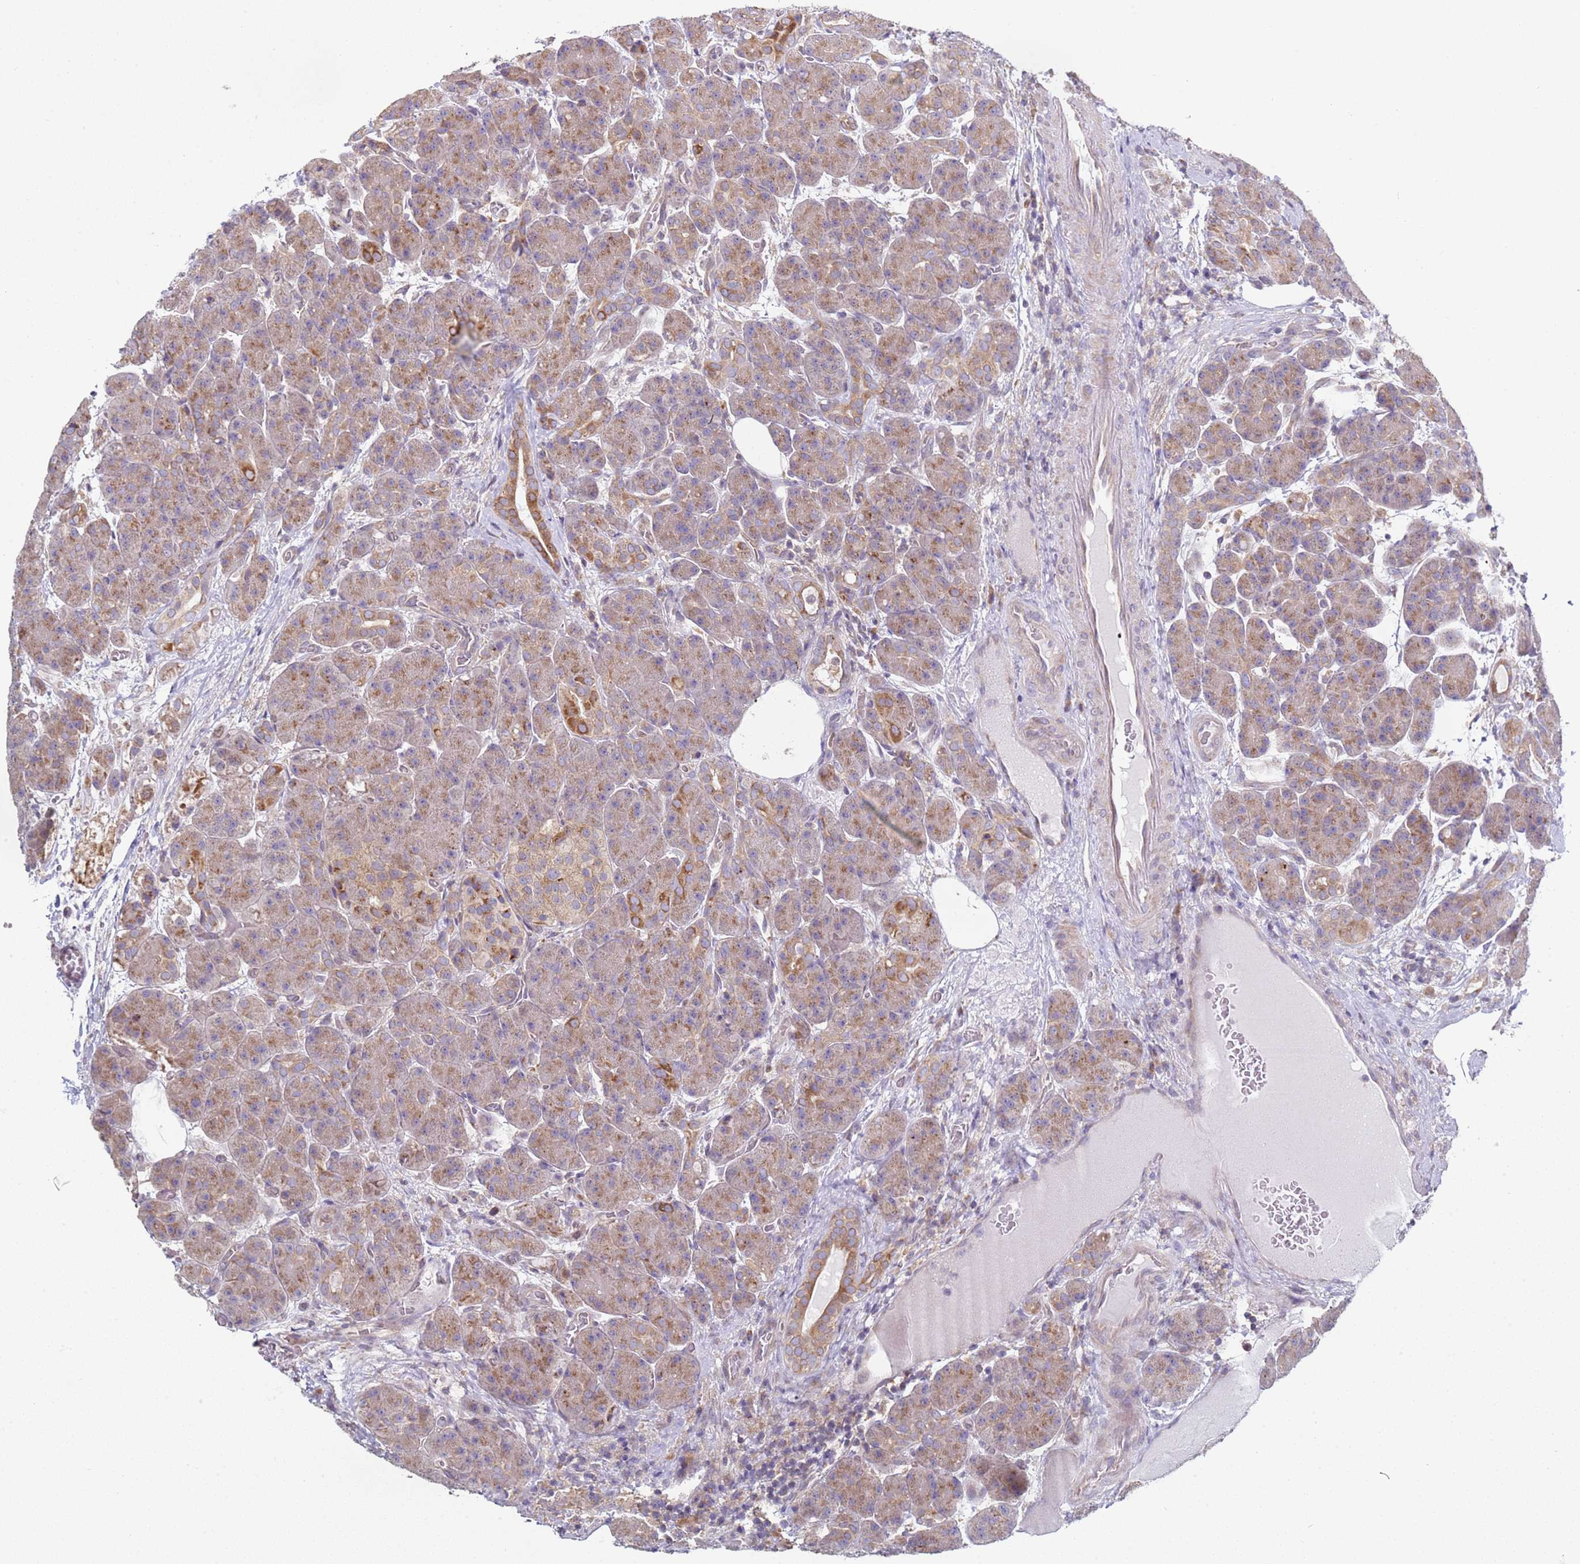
{"staining": {"intensity": "moderate", "quantity": "25%-75%", "location": "cytoplasmic/membranous"}, "tissue": "pancreas", "cell_type": "Exocrine glandular cells", "image_type": "normal", "snomed": [{"axis": "morphology", "description": "Normal tissue, NOS"}, {"axis": "topography", "description": "Pancreas"}], "caption": "Protein staining of normal pancreas shows moderate cytoplasmic/membranous expression in approximately 25%-75% of exocrine glandular cells. The protein is stained brown, and the nuclei are stained in blue (DAB IHC with brightfield microscopy, high magnification).", "gene": "DIP2B", "patient": {"sex": "male", "age": 63}}